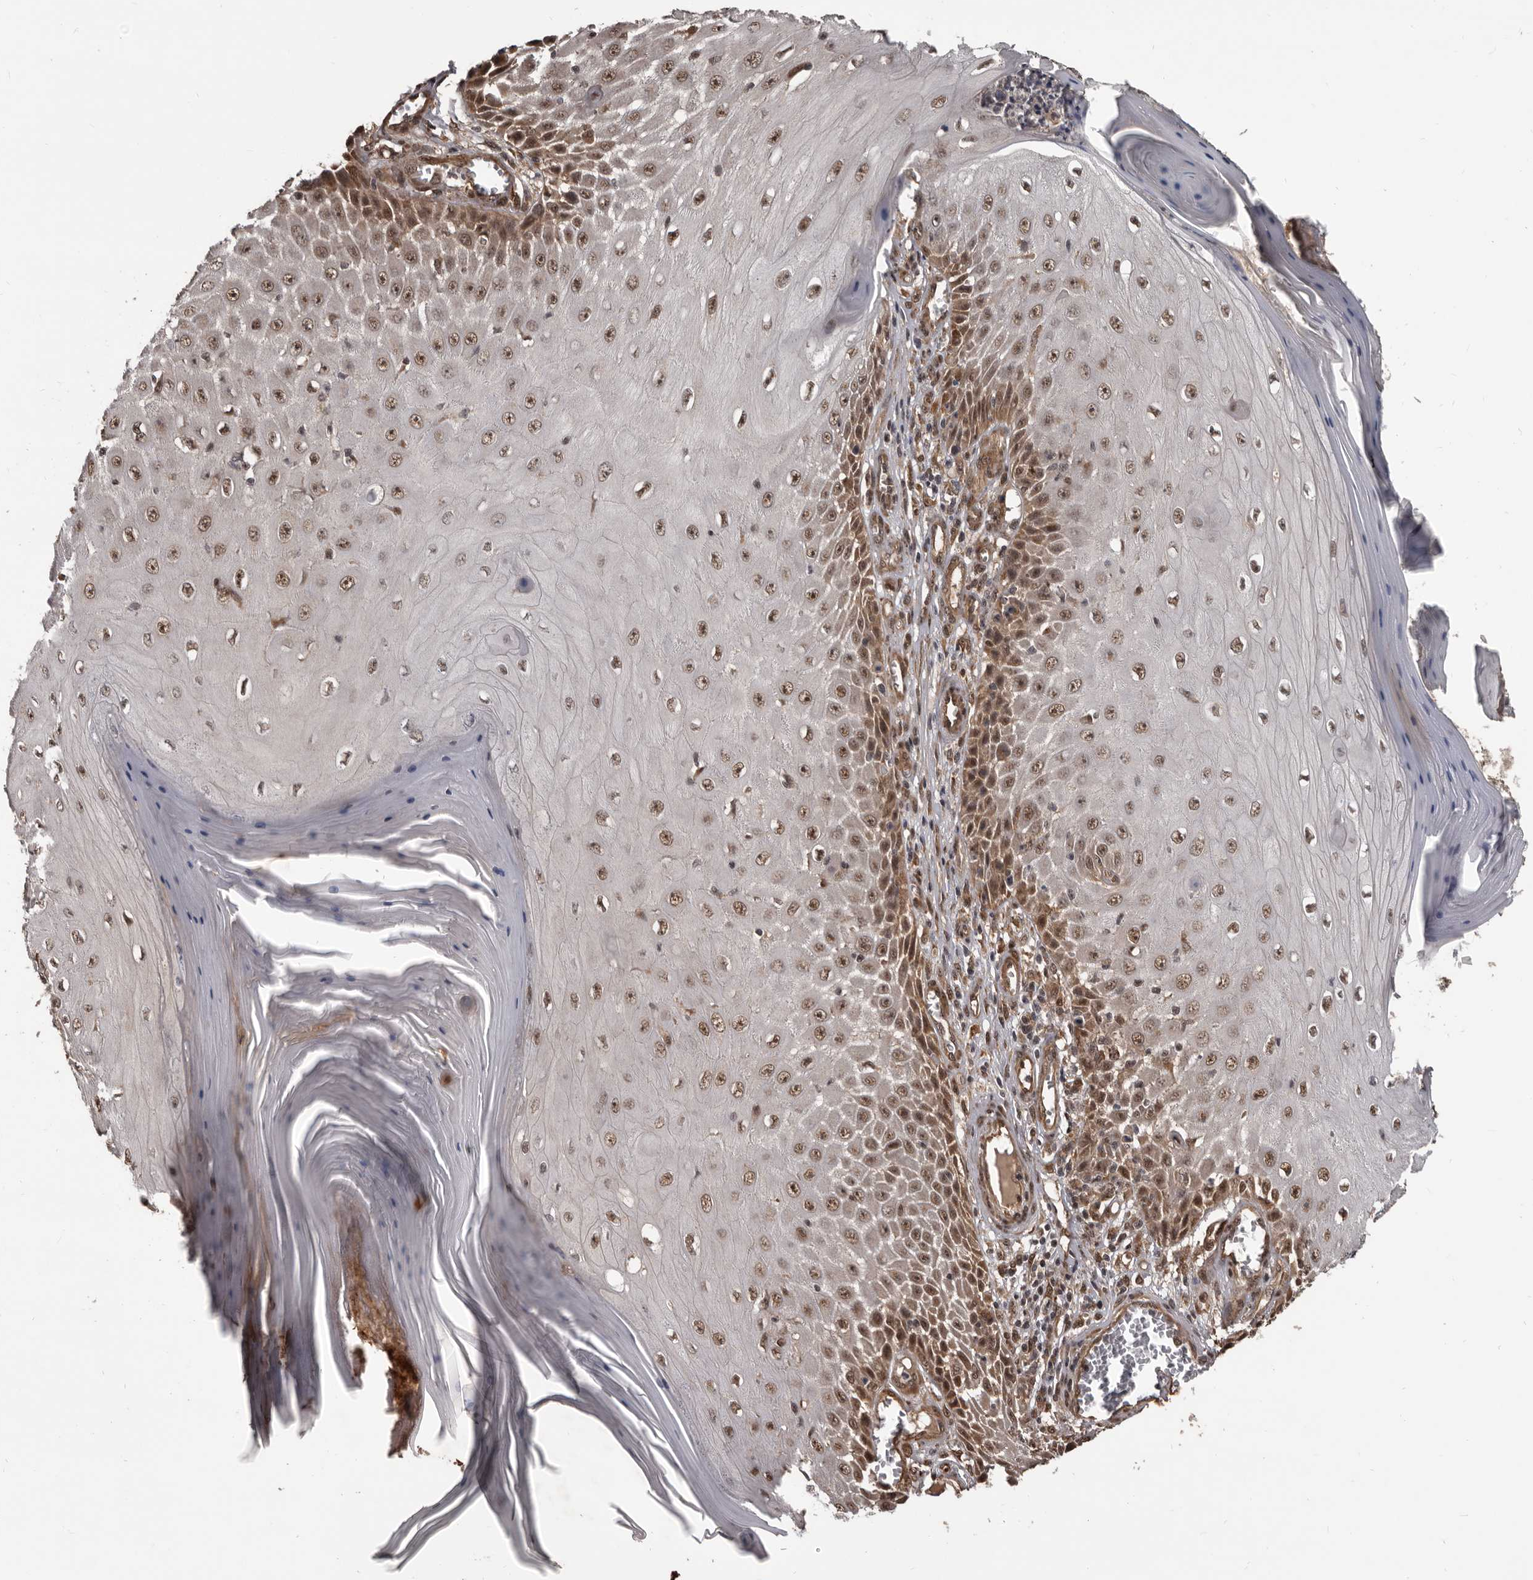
{"staining": {"intensity": "moderate", "quantity": ">75%", "location": "cytoplasmic/membranous,nuclear"}, "tissue": "skin cancer", "cell_type": "Tumor cells", "image_type": "cancer", "snomed": [{"axis": "morphology", "description": "Squamous cell carcinoma, NOS"}, {"axis": "topography", "description": "Skin"}], "caption": "Immunohistochemistry photomicrograph of neoplastic tissue: human skin squamous cell carcinoma stained using immunohistochemistry (IHC) demonstrates medium levels of moderate protein expression localized specifically in the cytoplasmic/membranous and nuclear of tumor cells, appearing as a cytoplasmic/membranous and nuclear brown color.", "gene": "AHR", "patient": {"sex": "female", "age": 73}}